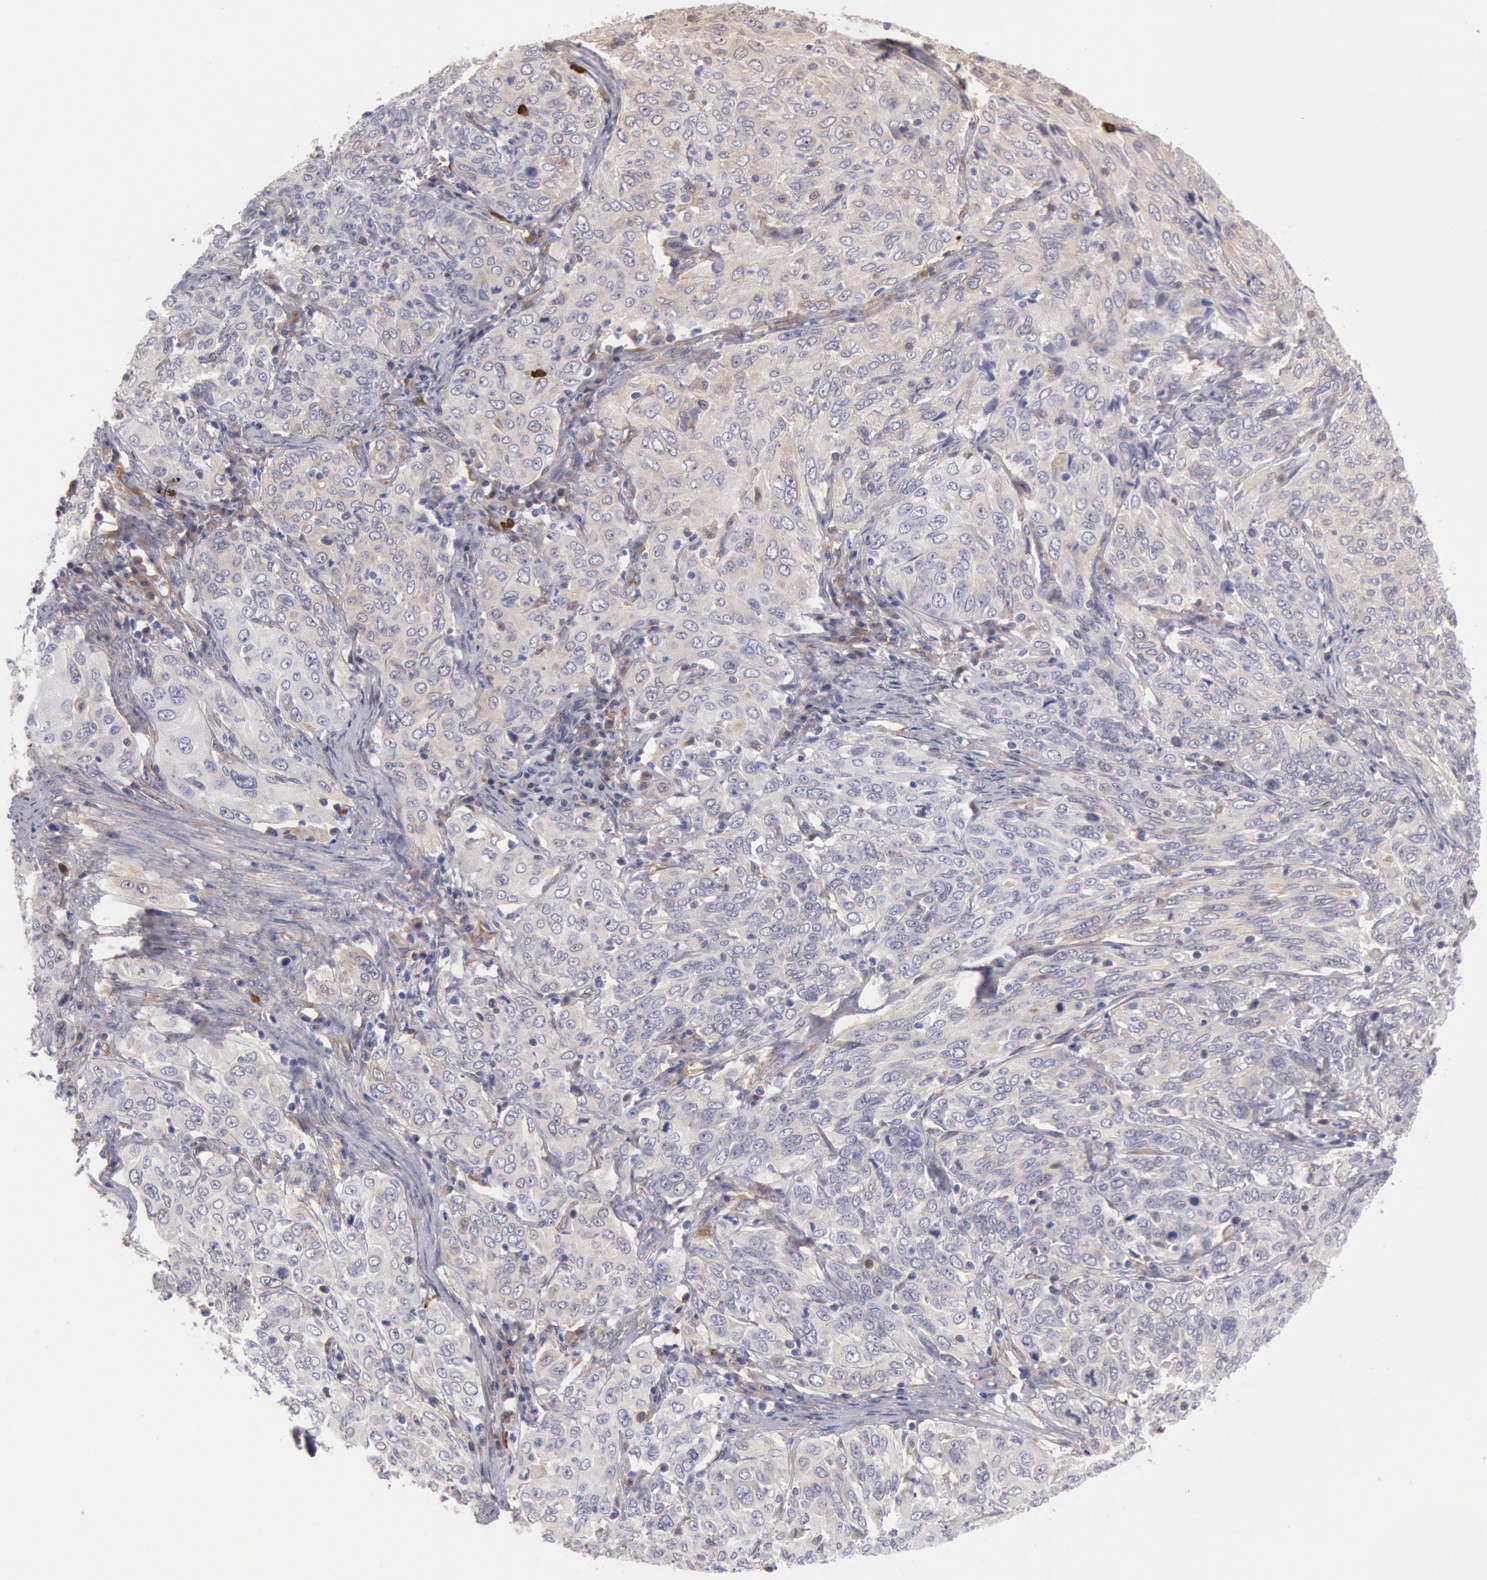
{"staining": {"intensity": "negative", "quantity": "none", "location": "none"}, "tissue": "cervical cancer", "cell_type": "Tumor cells", "image_type": "cancer", "snomed": [{"axis": "morphology", "description": "Squamous cell carcinoma, NOS"}, {"axis": "topography", "description": "Cervix"}], "caption": "Immunohistochemistry micrograph of neoplastic tissue: human cervical cancer stained with DAB (3,3'-diaminobenzidine) displays no significant protein staining in tumor cells.", "gene": "CCDC50", "patient": {"sex": "female", "age": 38}}